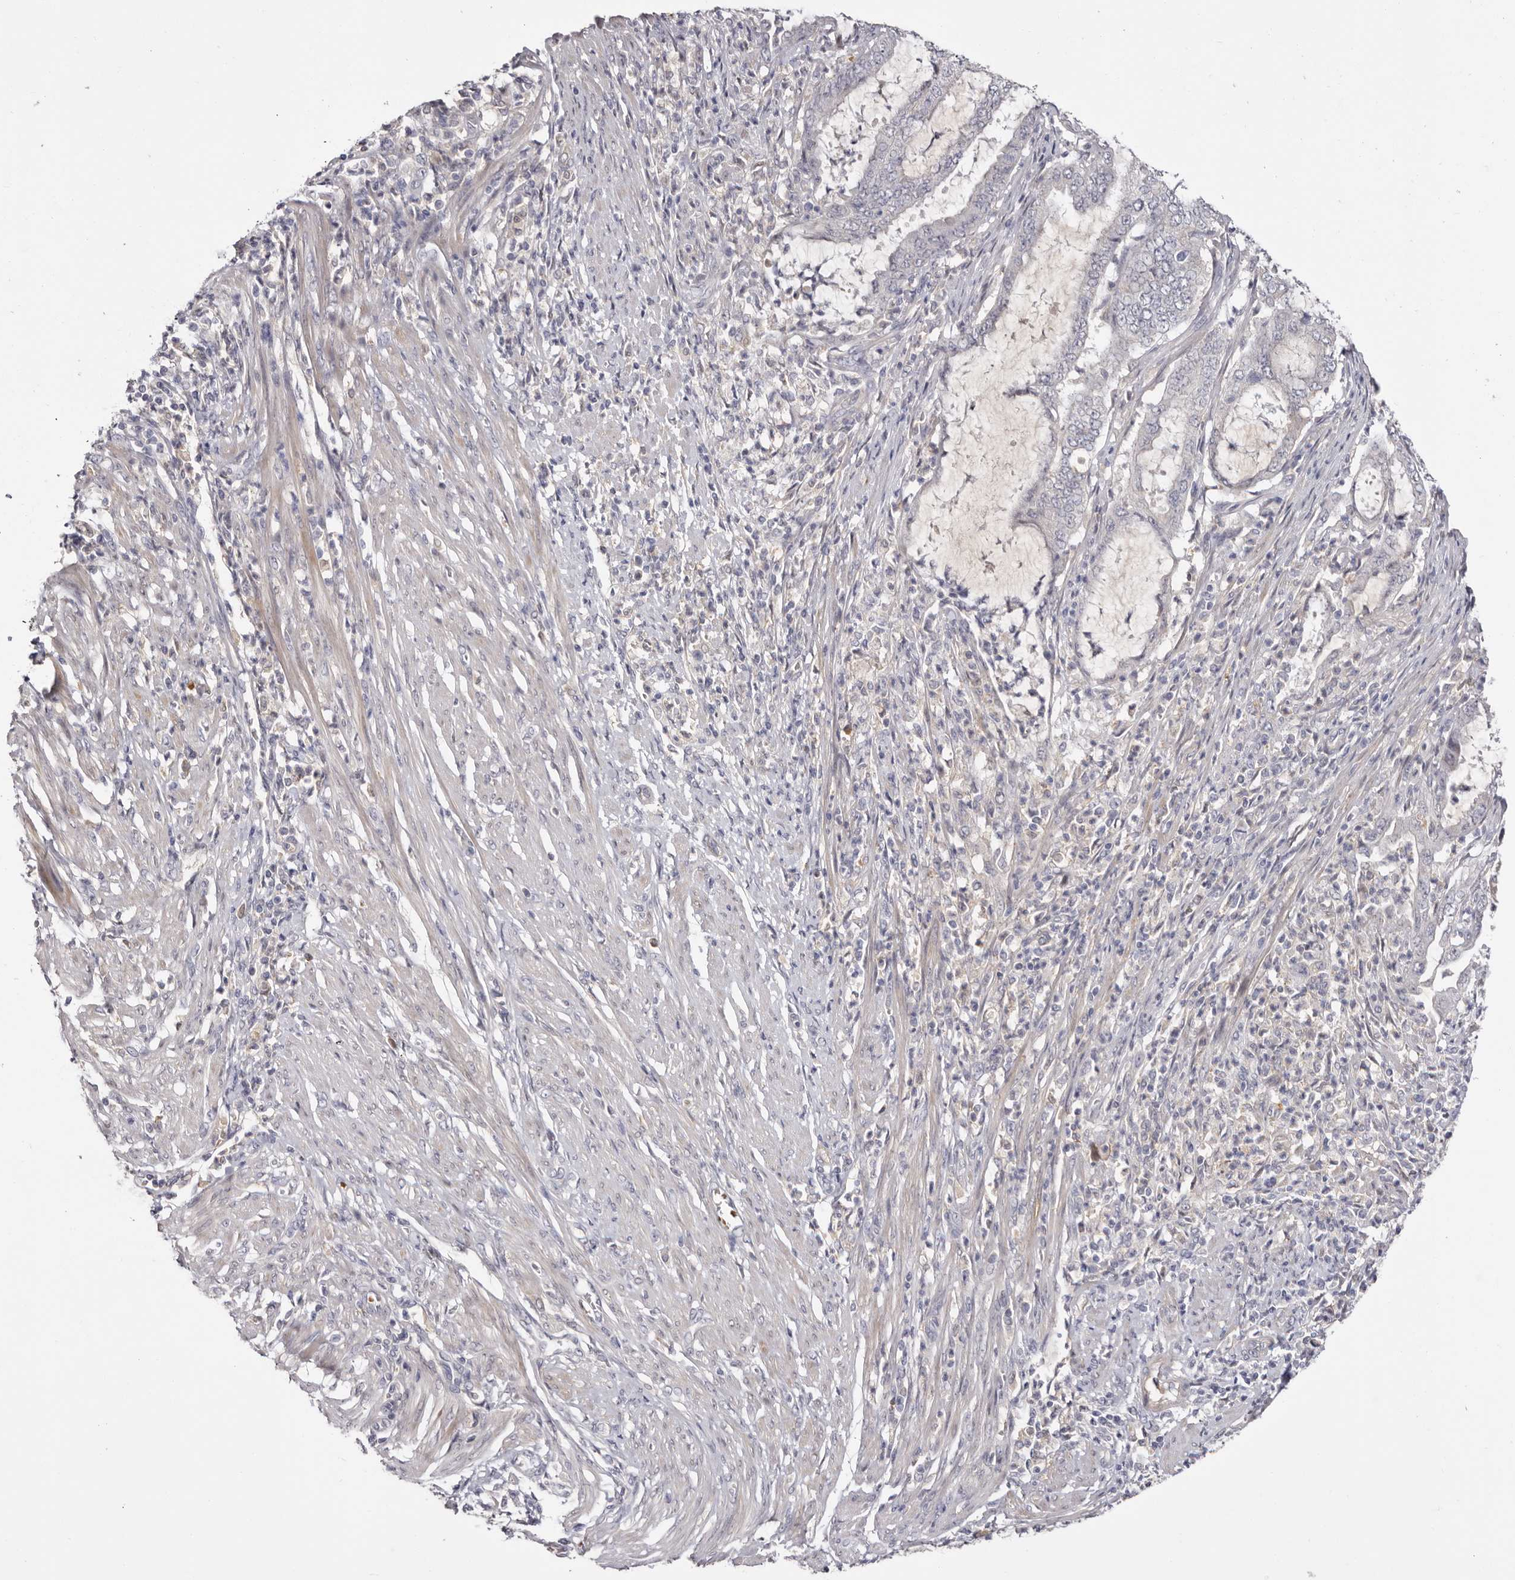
{"staining": {"intensity": "negative", "quantity": "none", "location": "none"}, "tissue": "endometrial cancer", "cell_type": "Tumor cells", "image_type": "cancer", "snomed": [{"axis": "morphology", "description": "Adenocarcinoma, NOS"}, {"axis": "topography", "description": "Endometrium"}], "caption": "Histopathology image shows no significant protein positivity in tumor cells of endometrial cancer (adenocarcinoma).", "gene": "LMLN", "patient": {"sex": "female", "age": 51}}